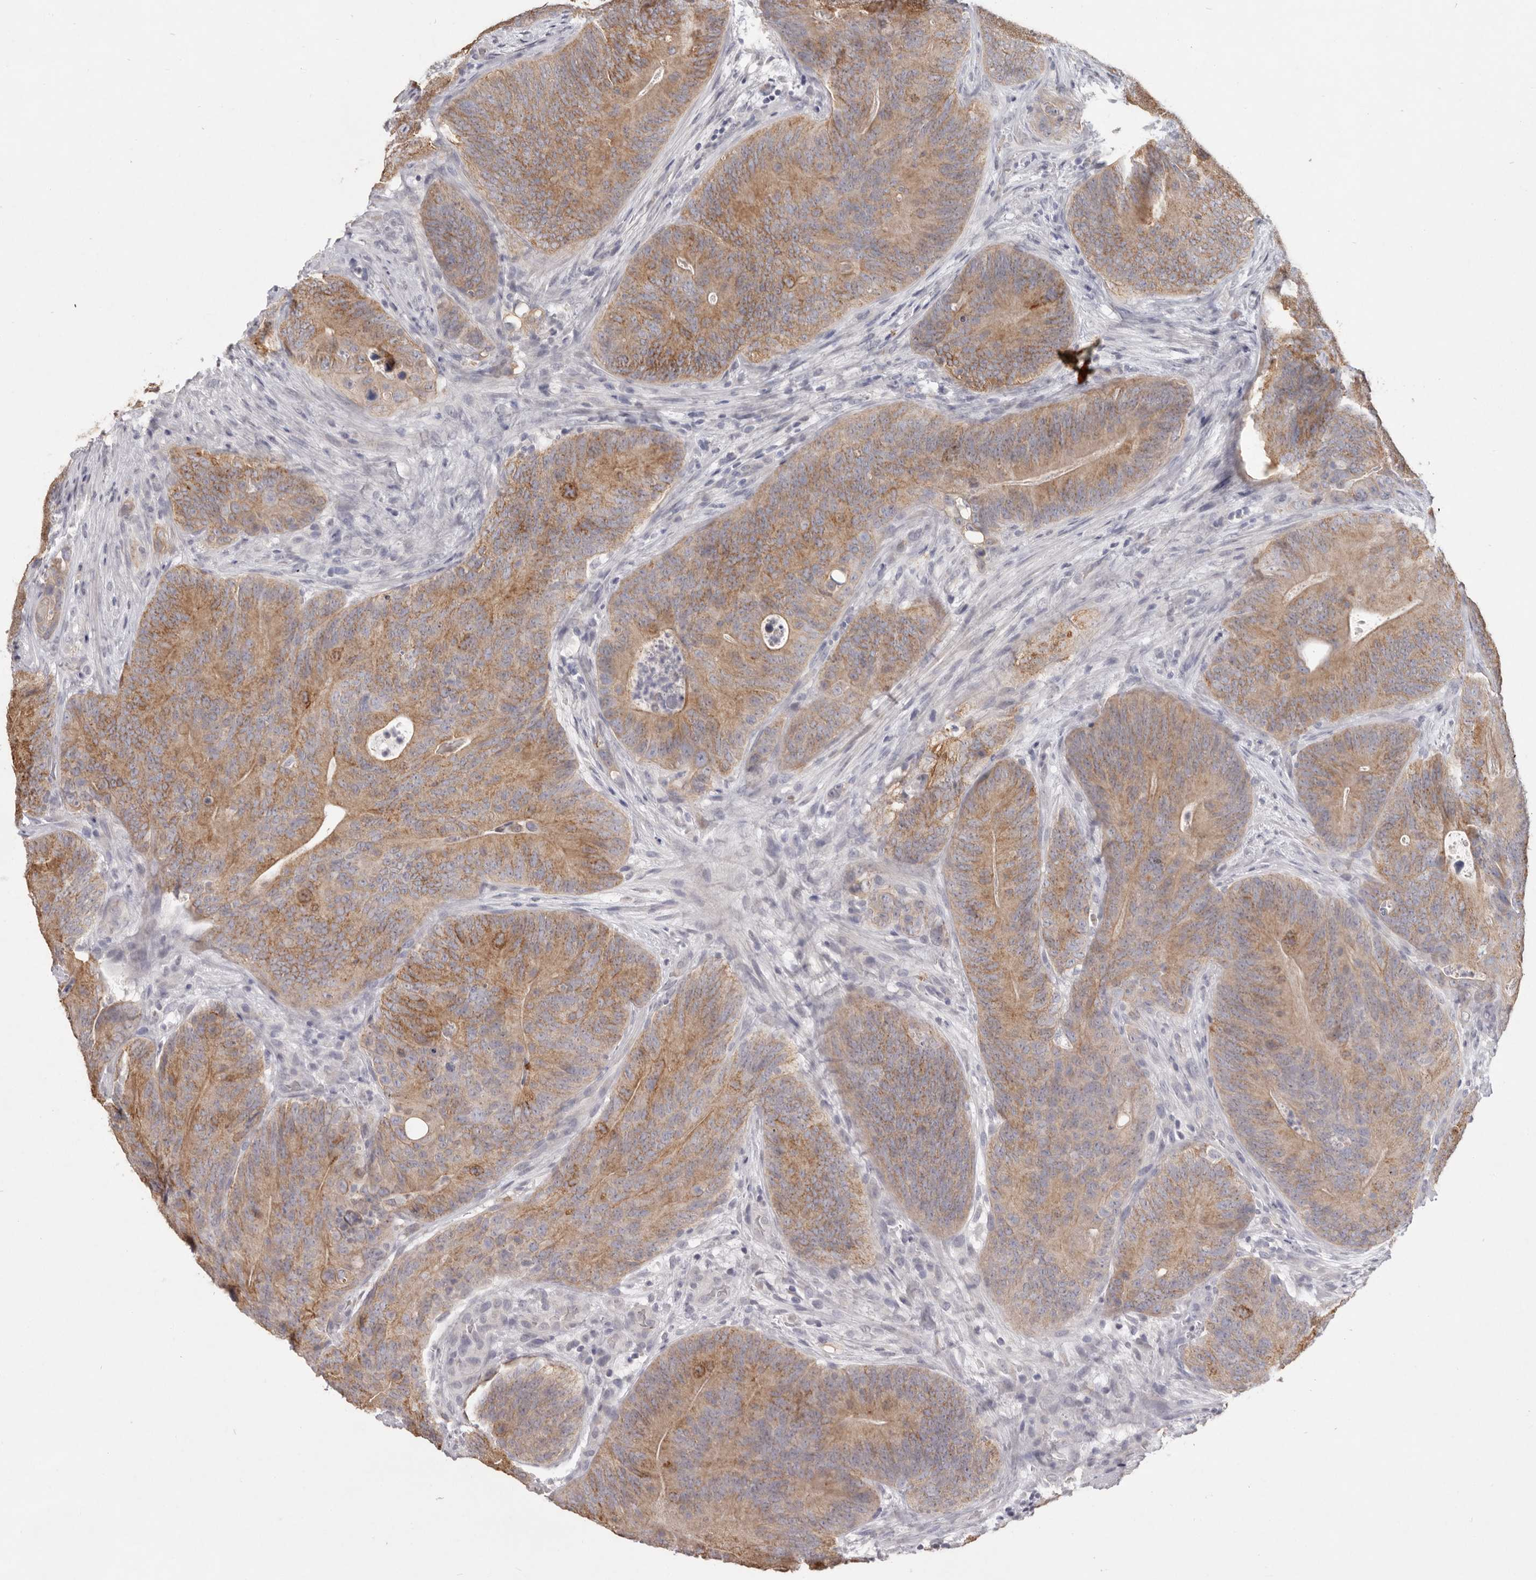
{"staining": {"intensity": "moderate", "quantity": ">75%", "location": "cytoplasmic/membranous"}, "tissue": "colorectal cancer", "cell_type": "Tumor cells", "image_type": "cancer", "snomed": [{"axis": "morphology", "description": "Normal tissue, NOS"}, {"axis": "topography", "description": "Colon"}], "caption": "Immunohistochemical staining of human colorectal cancer displays medium levels of moderate cytoplasmic/membranous protein staining in approximately >75% of tumor cells.", "gene": "ZYG11B", "patient": {"sex": "female", "age": 82}}